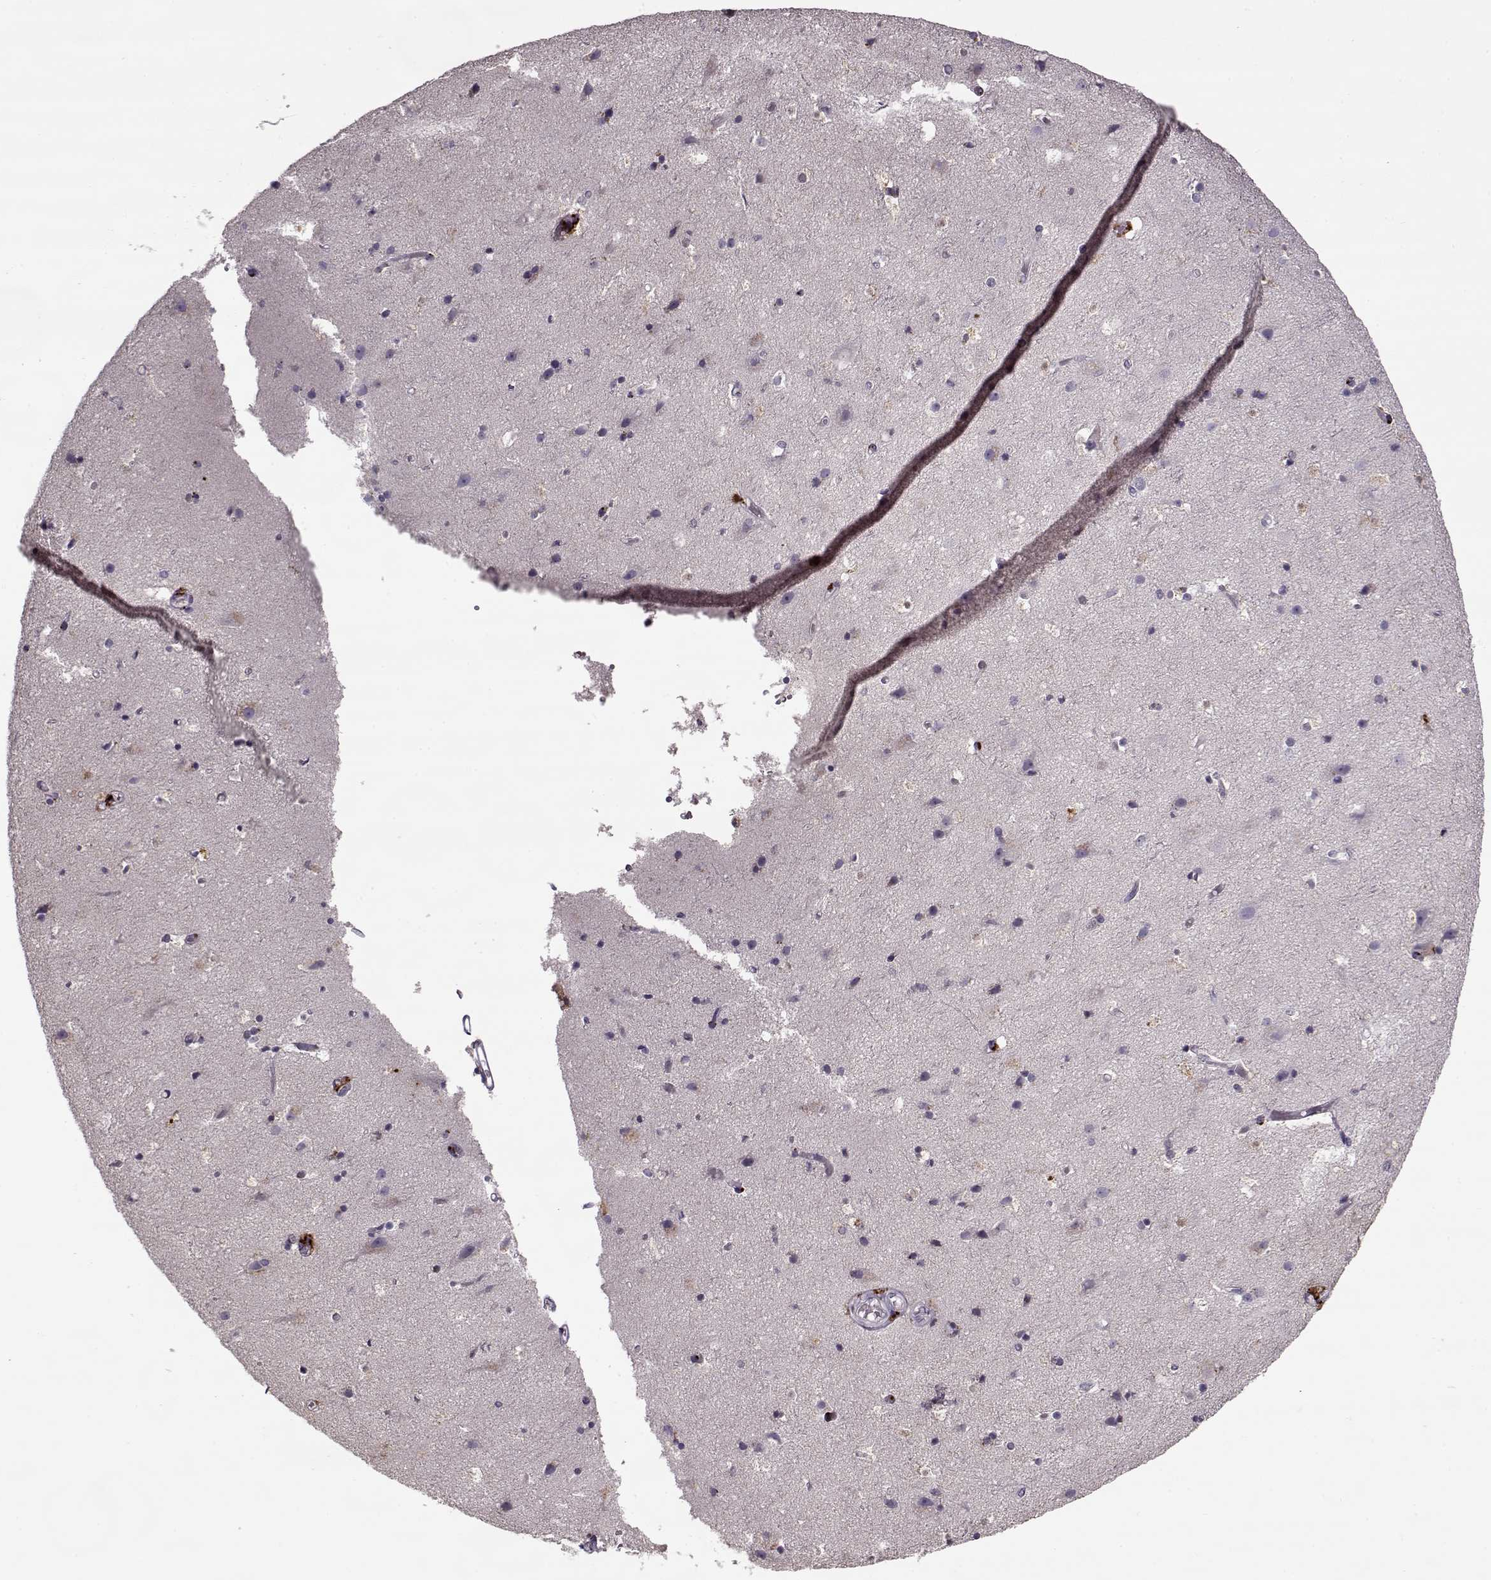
{"staining": {"intensity": "negative", "quantity": "none", "location": "none"}, "tissue": "cerebral cortex", "cell_type": "Endothelial cells", "image_type": "normal", "snomed": [{"axis": "morphology", "description": "Normal tissue, NOS"}, {"axis": "topography", "description": "Cerebral cortex"}], "caption": "This is an immunohistochemistry histopathology image of unremarkable human cerebral cortex. There is no positivity in endothelial cells.", "gene": "ACOT11", "patient": {"sex": "female", "age": 52}}